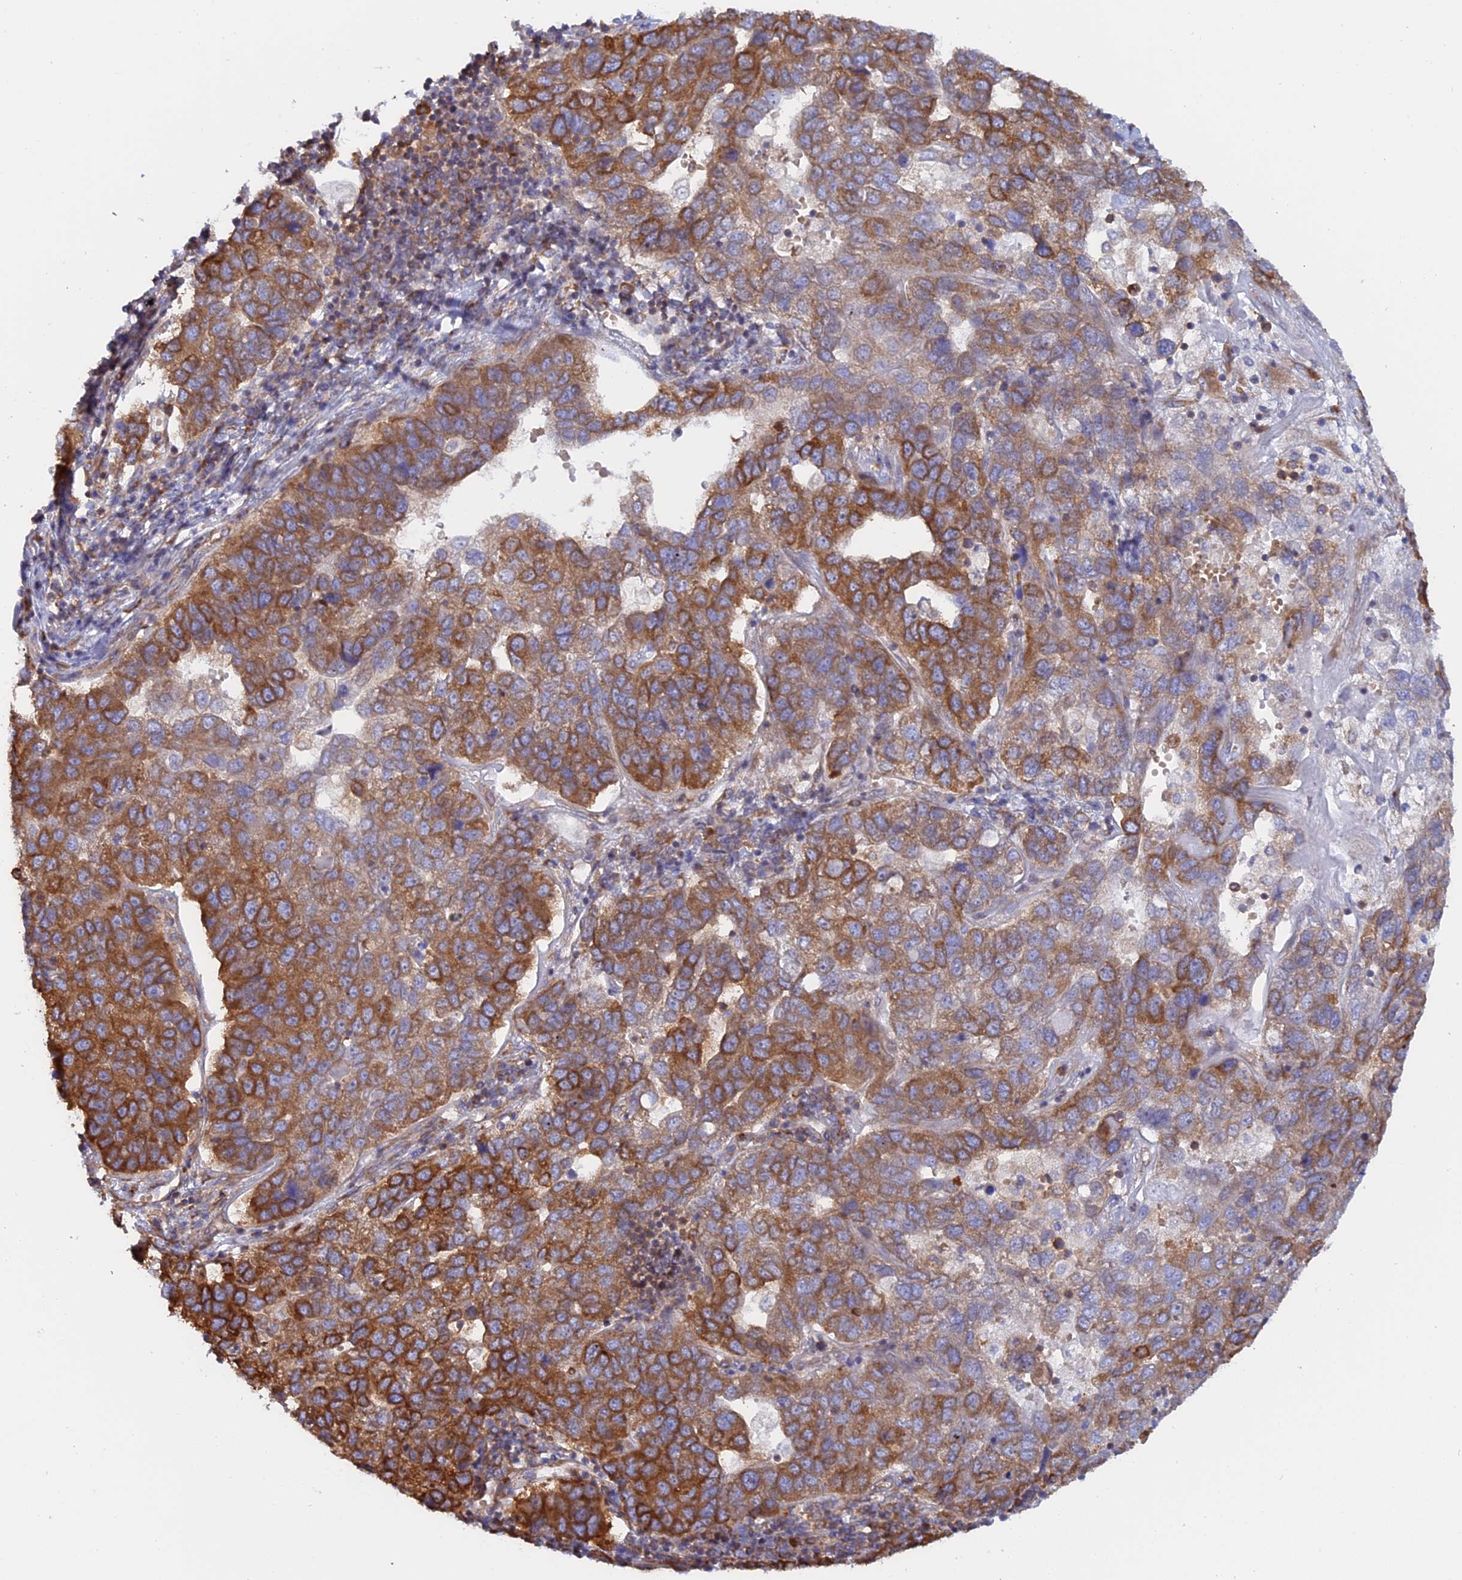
{"staining": {"intensity": "moderate", "quantity": ">75%", "location": "cytoplasmic/membranous"}, "tissue": "pancreatic cancer", "cell_type": "Tumor cells", "image_type": "cancer", "snomed": [{"axis": "morphology", "description": "Adenocarcinoma, NOS"}, {"axis": "topography", "description": "Pancreas"}], "caption": "A high-resolution image shows immunohistochemistry (IHC) staining of pancreatic adenocarcinoma, which displays moderate cytoplasmic/membranous expression in about >75% of tumor cells.", "gene": "GMIP", "patient": {"sex": "female", "age": 61}}